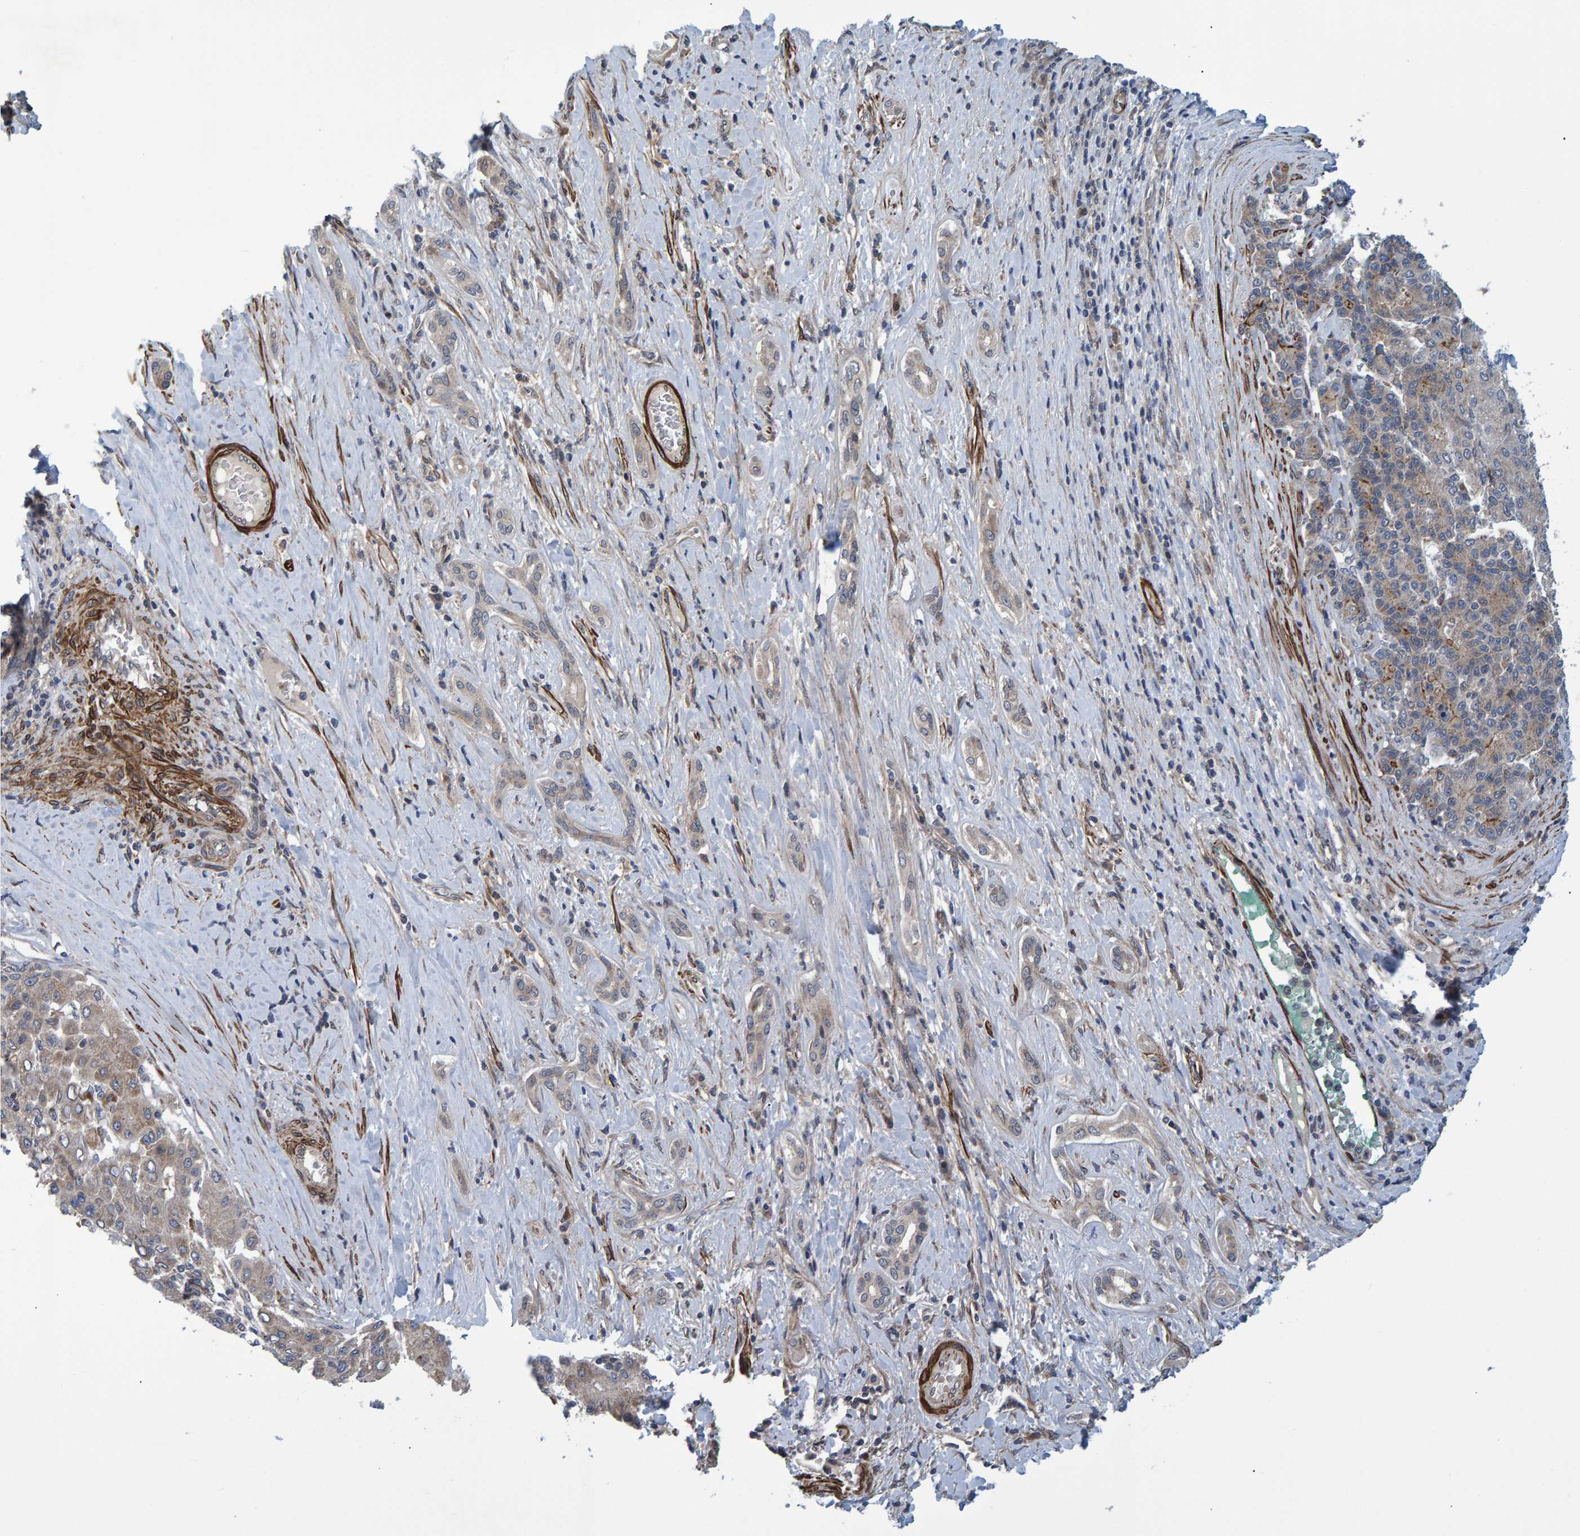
{"staining": {"intensity": "negative", "quantity": "none", "location": "none"}, "tissue": "liver cancer", "cell_type": "Tumor cells", "image_type": "cancer", "snomed": [{"axis": "morphology", "description": "Carcinoma, Hepatocellular, NOS"}, {"axis": "topography", "description": "Liver"}], "caption": "Hepatocellular carcinoma (liver) was stained to show a protein in brown. There is no significant positivity in tumor cells.", "gene": "ATP6V1H", "patient": {"sex": "male", "age": 65}}